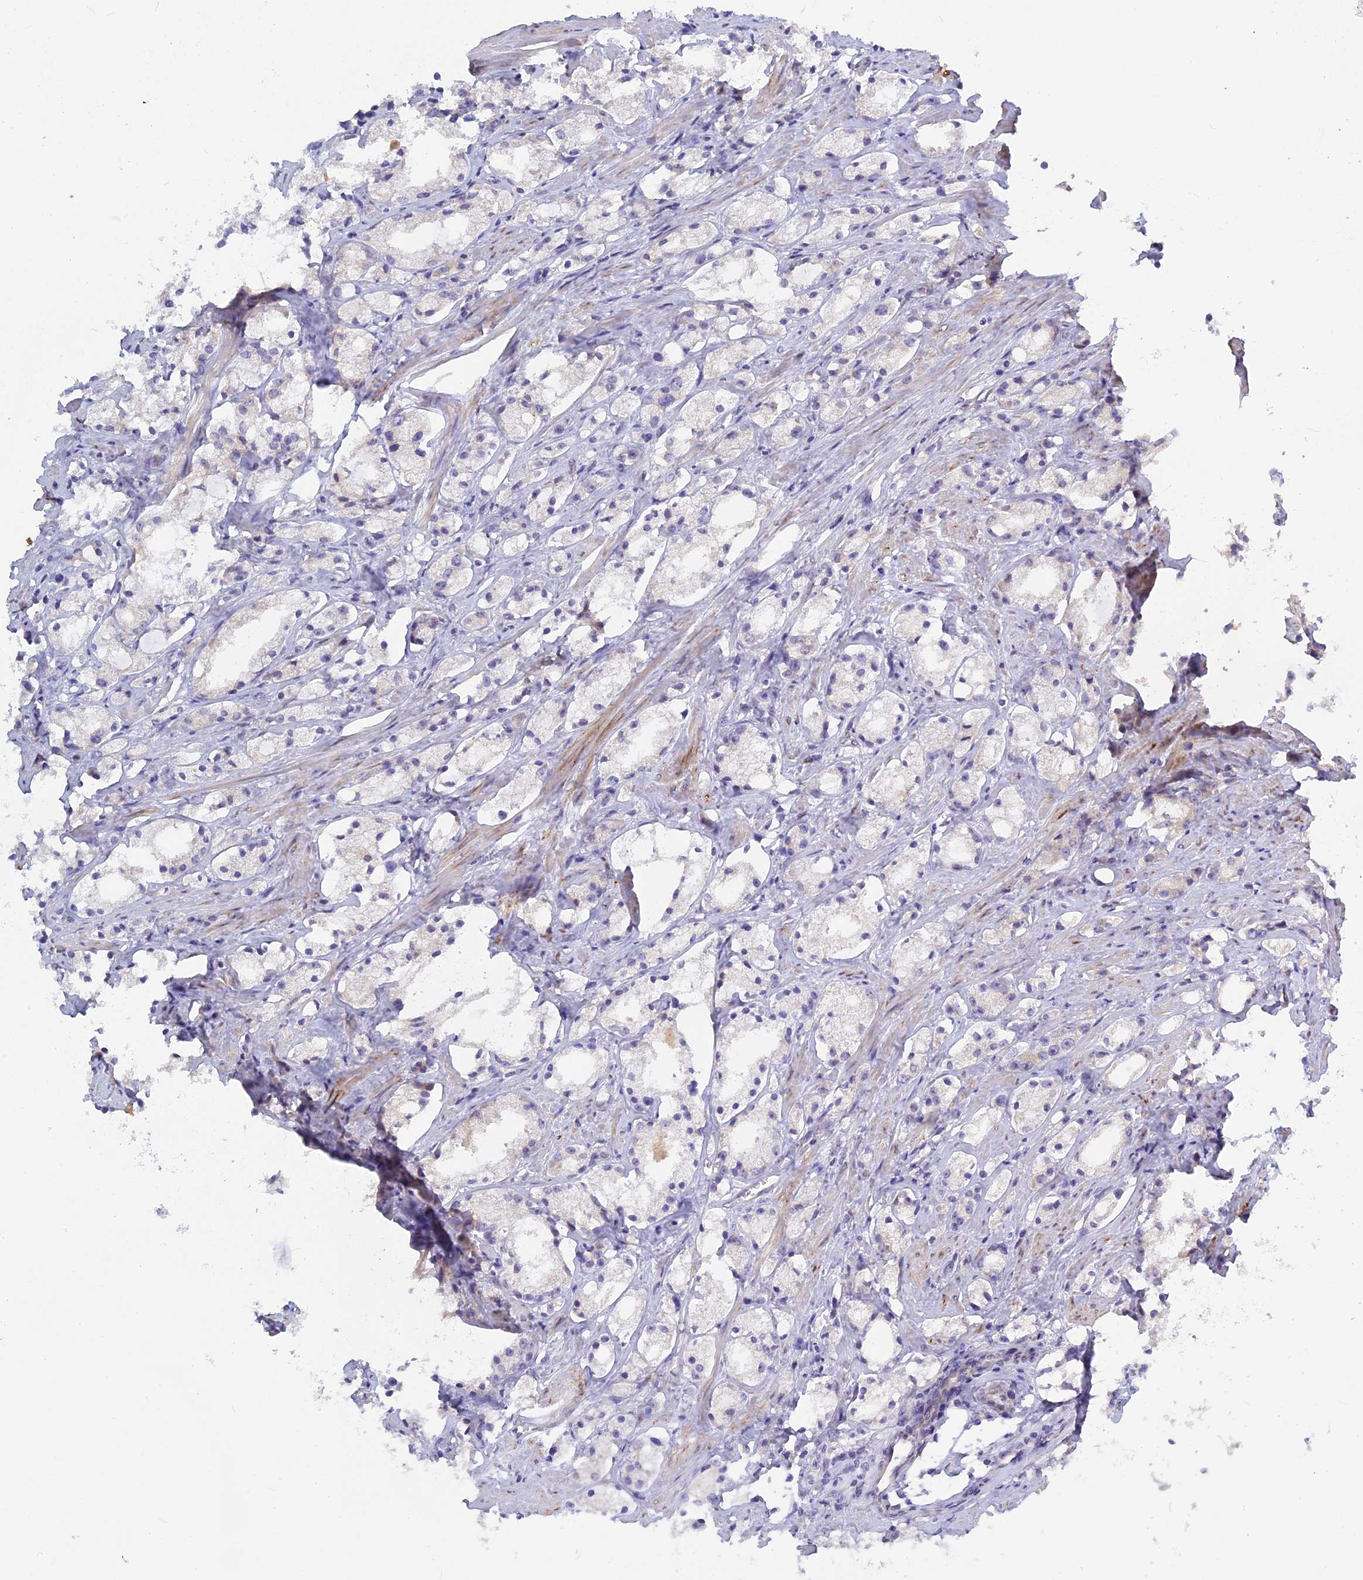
{"staining": {"intensity": "negative", "quantity": "none", "location": "none"}, "tissue": "prostate cancer", "cell_type": "Tumor cells", "image_type": "cancer", "snomed": [{"axis": "morphology", "description": "Adenocarcinoma, High grade"}, {"axis": "topography", "description": "Prostate"}], "caption": "Prostate cancer was stained to show a protein in brown. There is no significant expression in tumor cells.", "gene": "TLCD1", "patient": {"sex": "male", "age": 66}}